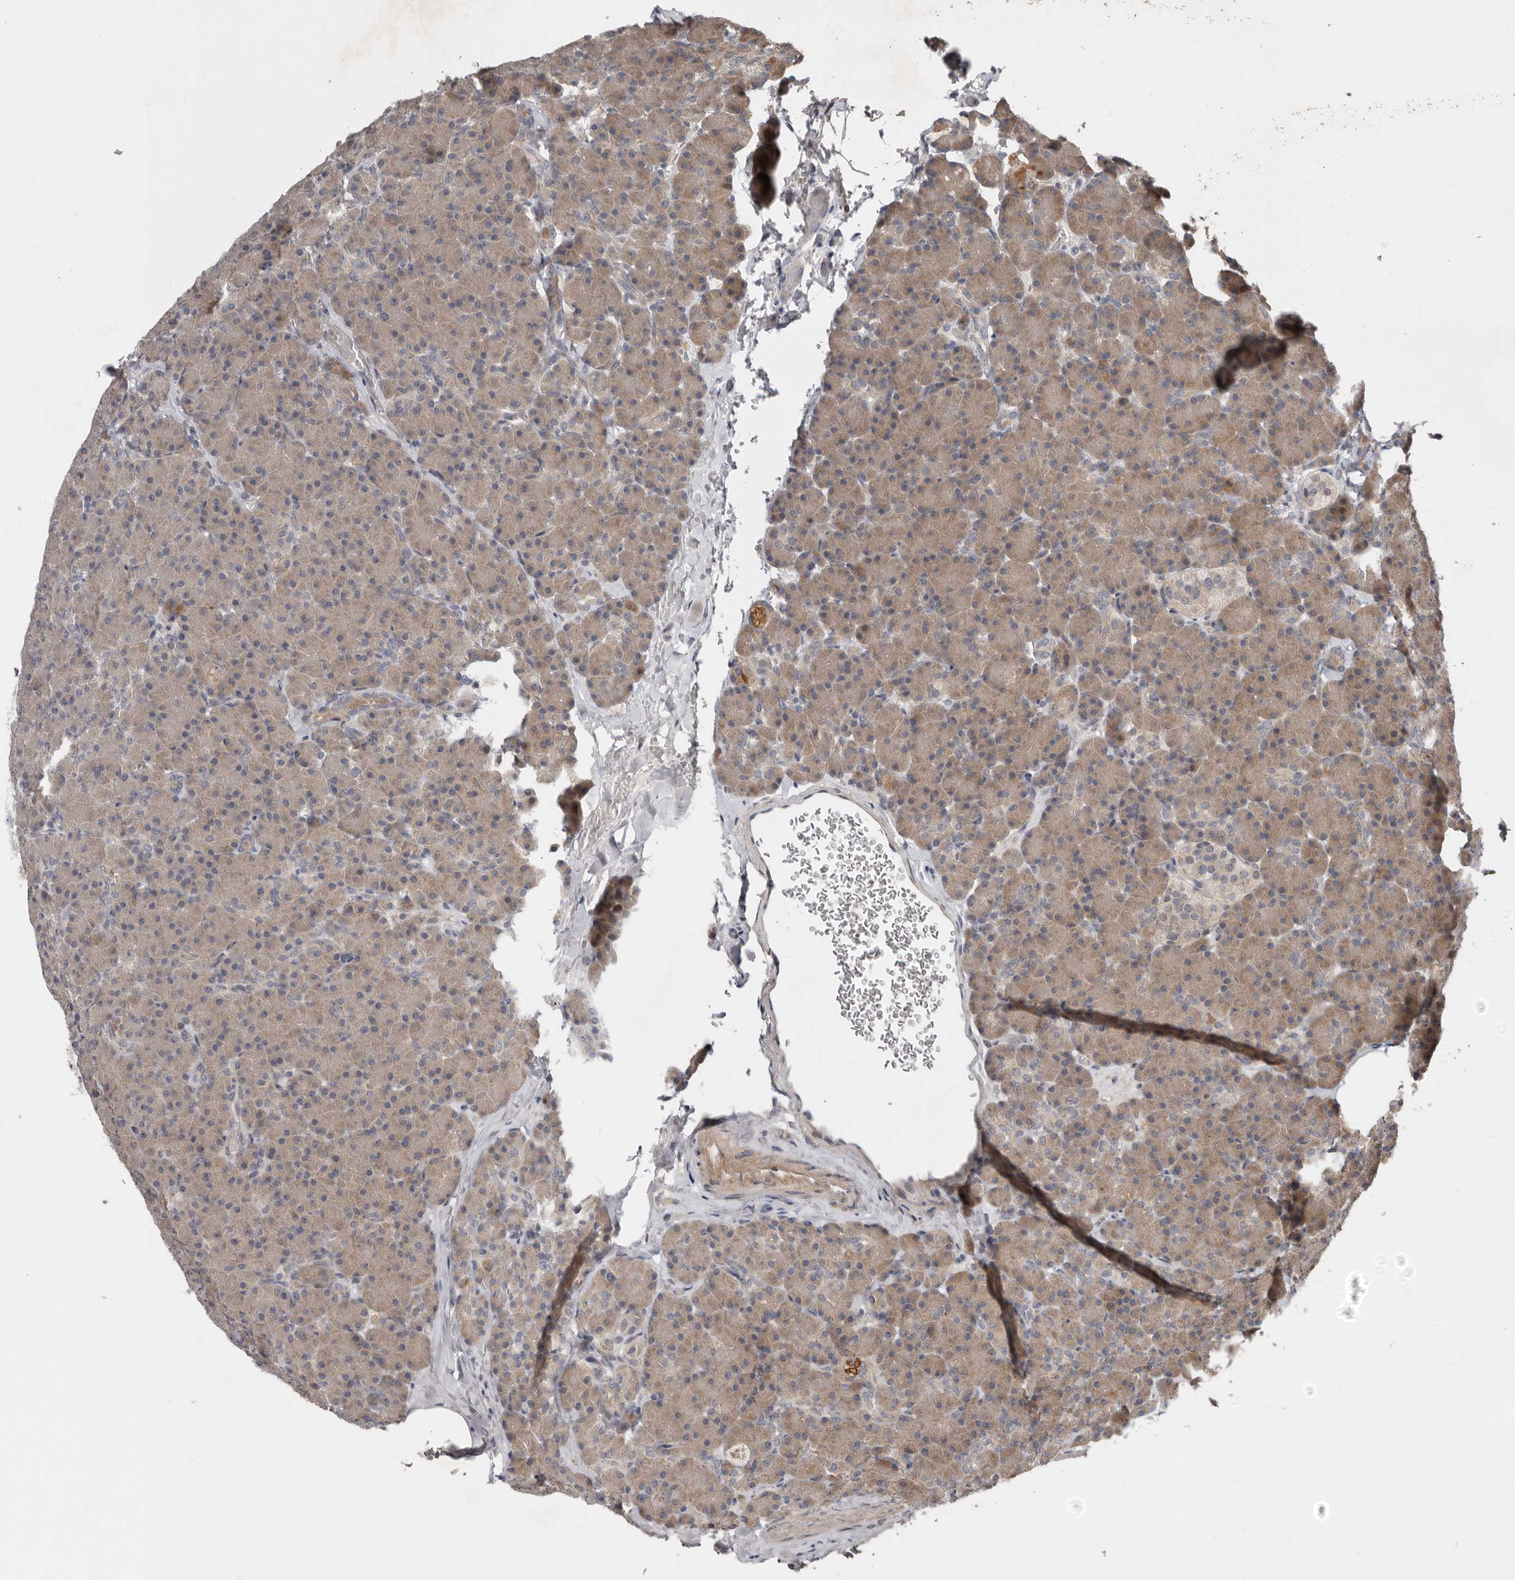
{"staining": {"intensity": "moderate", "quantity": ">75%", "location": "cytoplasmic/membranous"}, "tissue": "pancreas", "cell_type": "Exocrine glandular cells", "image_type": "normal", "snomed": [{"axis": "morphology", "description": "Normal tissue, NOS"}, {"axis": "topography", "description": "Pancreas"}], "caption": "Protein staining of unremarkable pancreas reveals moderate cytoplasmic/membranous staining in approximately >75% of exocrine glandular cells.", "gene": "CHML", "patient": {"sex": "female", "age": 43}}